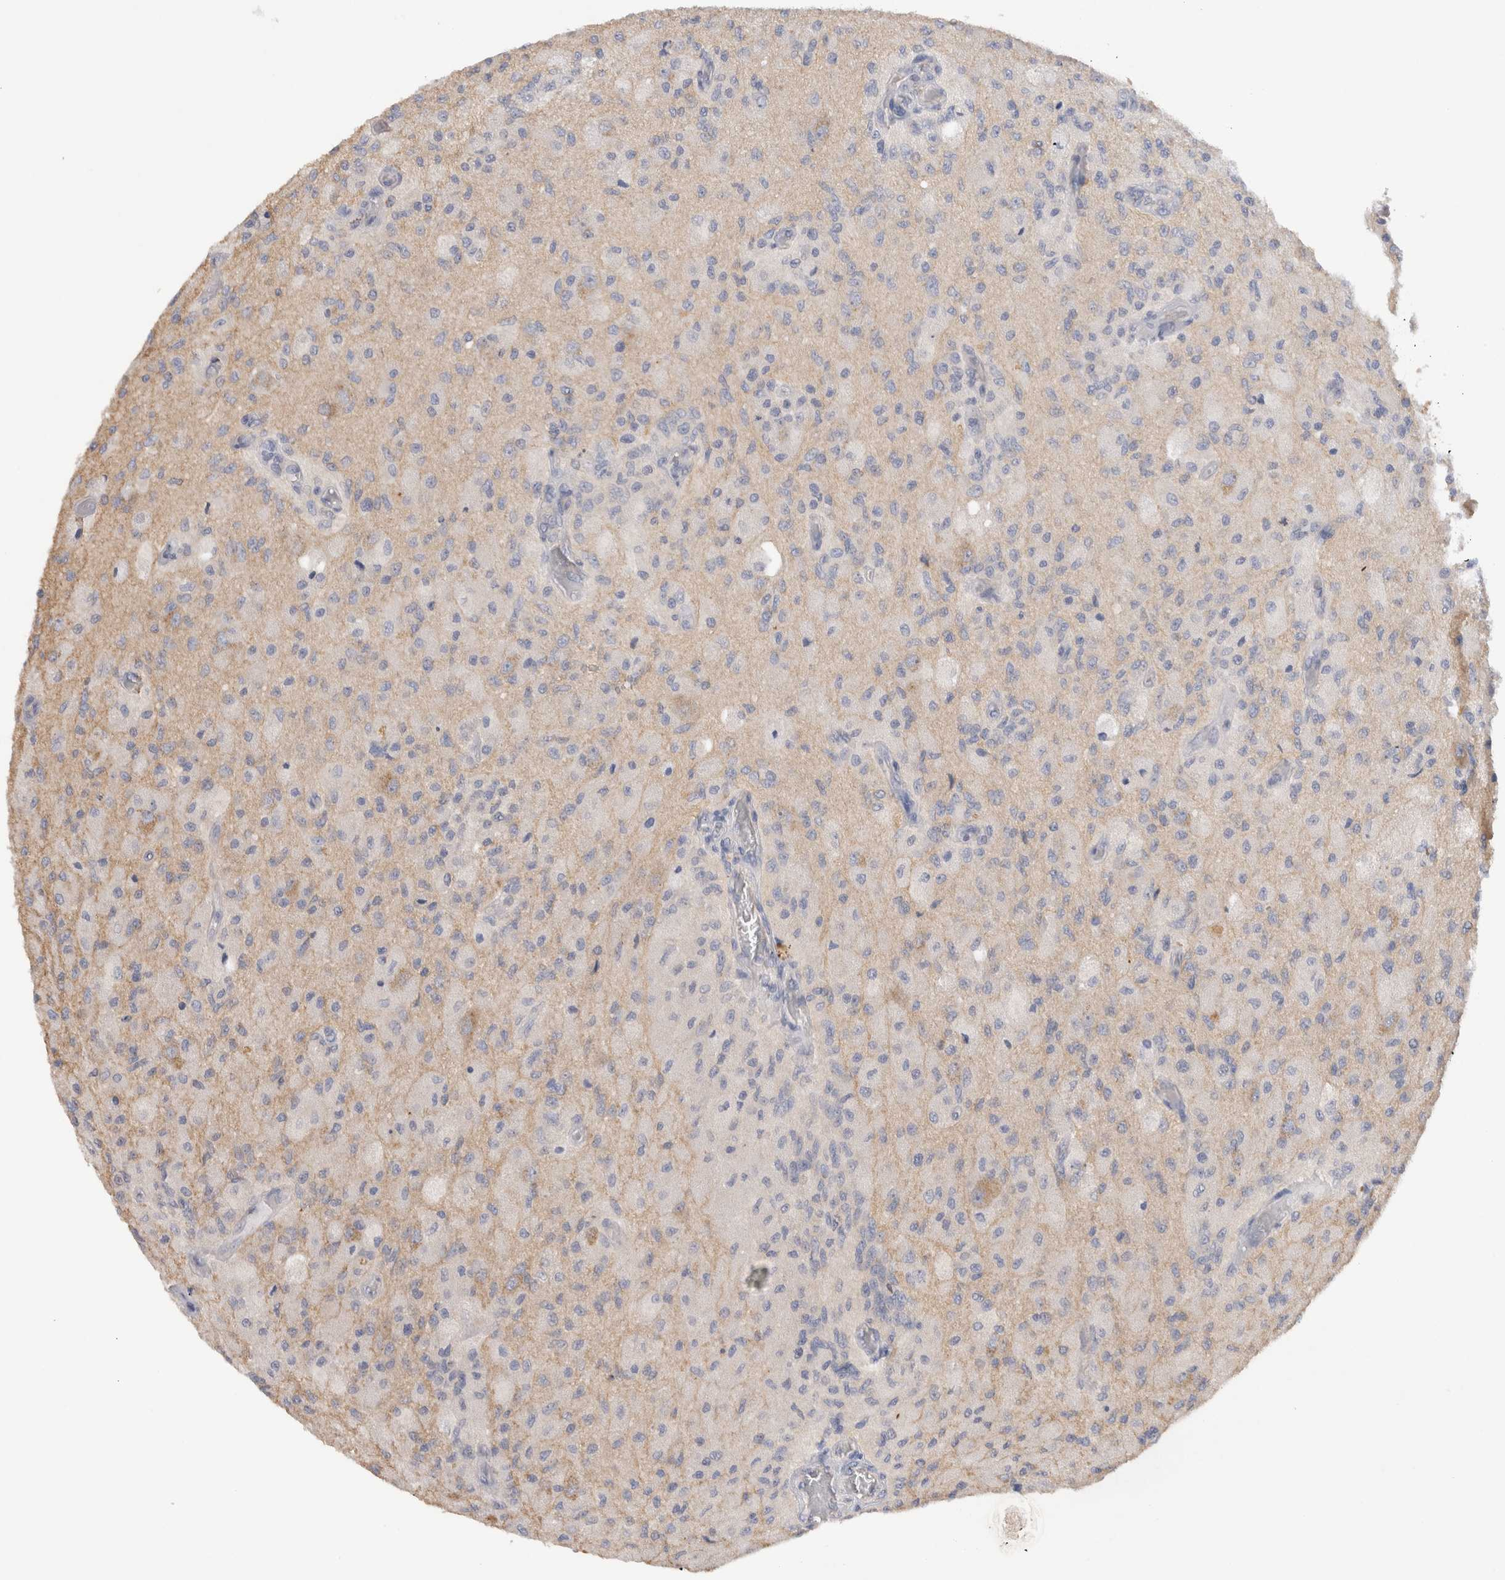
{"staining": {"intensity": "negative", "quantity": "none", "location": "none"}, "tissue": "glioma", "cell_type": "Tumor cells", "image_type": "cancer", "snomed": [{"axis": "morphology", "description": "Normal tissue, NOS"}, {"axis": "morphology", "description": "Glioma, malignant, High grade"}, {"axis": "topography", "description": "Cerebral cortex"}], "caption": "An IHC photomicrograph of malignant glioma (high-grade) is shown. There is no staining in tumor cells of malignant glioma (high-grade).", "gene": "GAS1", "patient": {"sex": "male", "age": 77}}